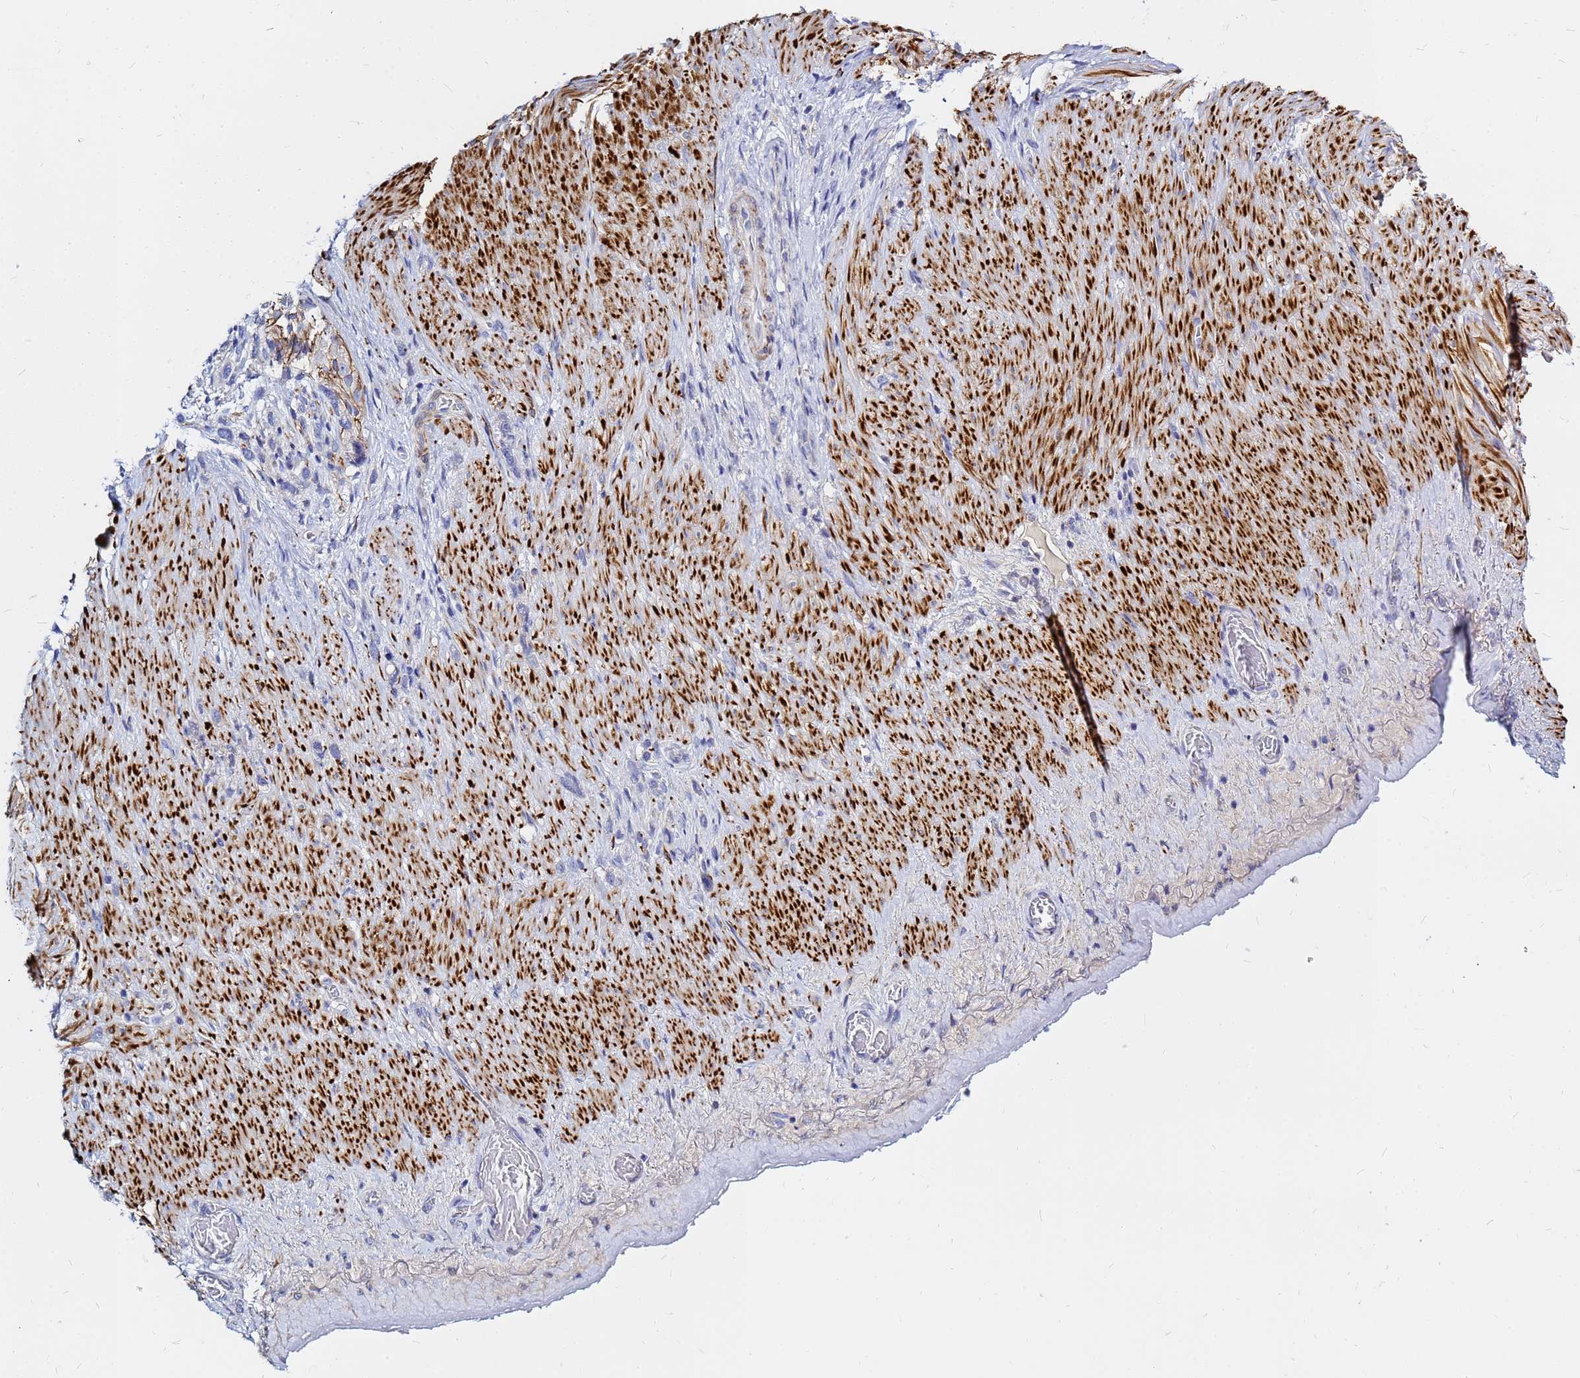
{"staining": {"intensity": "negative", "quantity": "none", "location": "none"}, "tissue": "stomach cancer", "cell_type": "Tumor cells", "image_type": "cancer", "snomed": [{"axis": "morphology", "description": "Adenocarcinoma, NOS"}, {"axis": "topography", "description": "Stomach"}], "caption": "Tumor cells show no significant protein positivity in stomach cancer (adenocarcinoma). (Stains: DAB (3,3'-diaminobenzidine) immunohistochemistry with hematoxylin counter stain, Microscopy: brightfield microscopy at high magnification).", "gene": "ZNF552", "patient": {"sex": "female", "age": 65}}